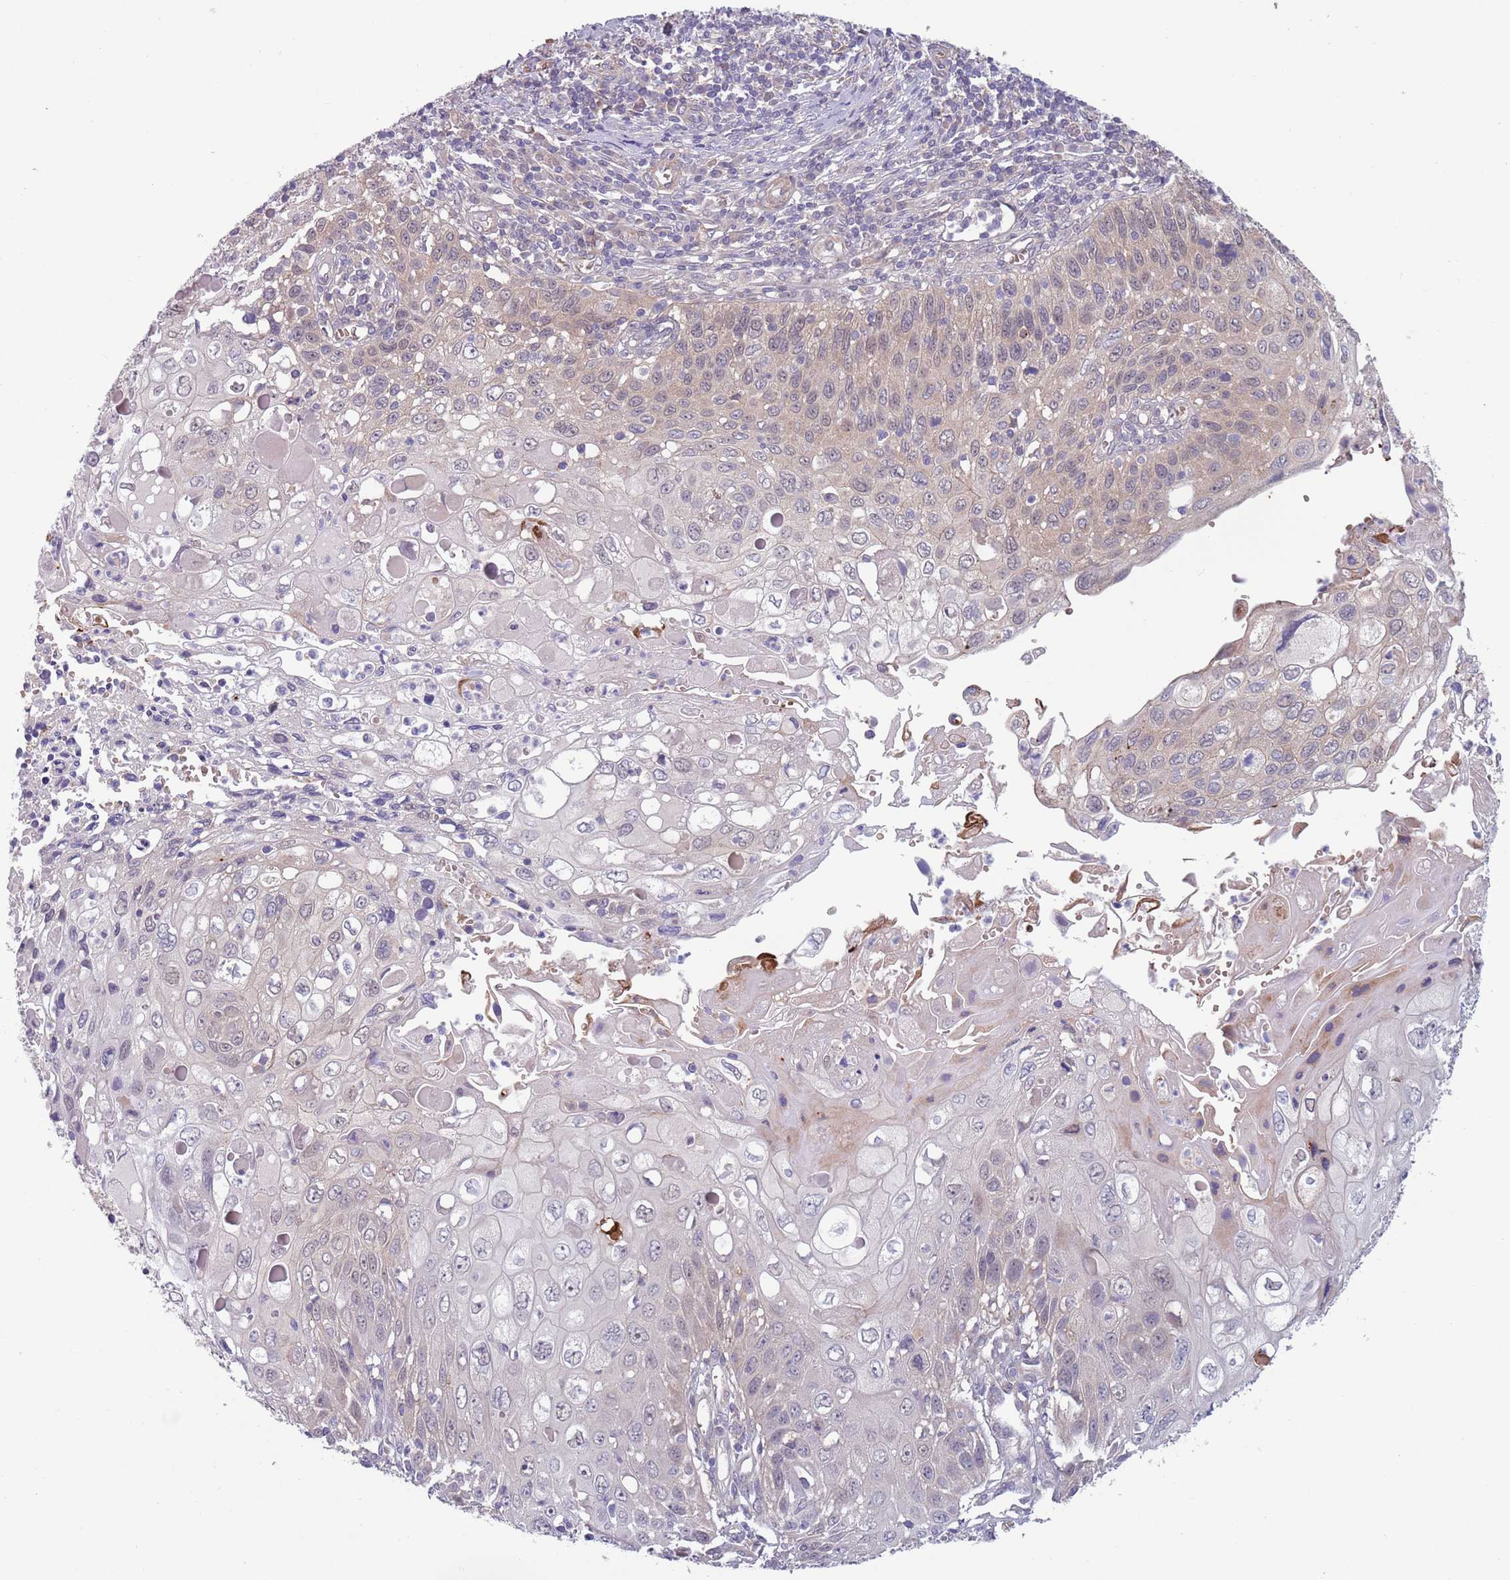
{"staining": {"intensity": "weak", "quantity": "<25%", "location": "cytoplasmic/membranous"}, "tissue": "cervical cancer", "cell_type": "Tumor cells", "image_type": "cancer", "snomed": [{"axis": "morphology", "description": "Squamous cell carcinoma, NOS"}, {"axis": "topography", "description": "Cervix"}], "caption": "DAB immunohistochemical staining of human cervical cancer (squamous cell carcinoma) shows no significant staining in tumor cells.", "gene": "CLNS1A", "patient": {"sex": "female", "age": 70}}